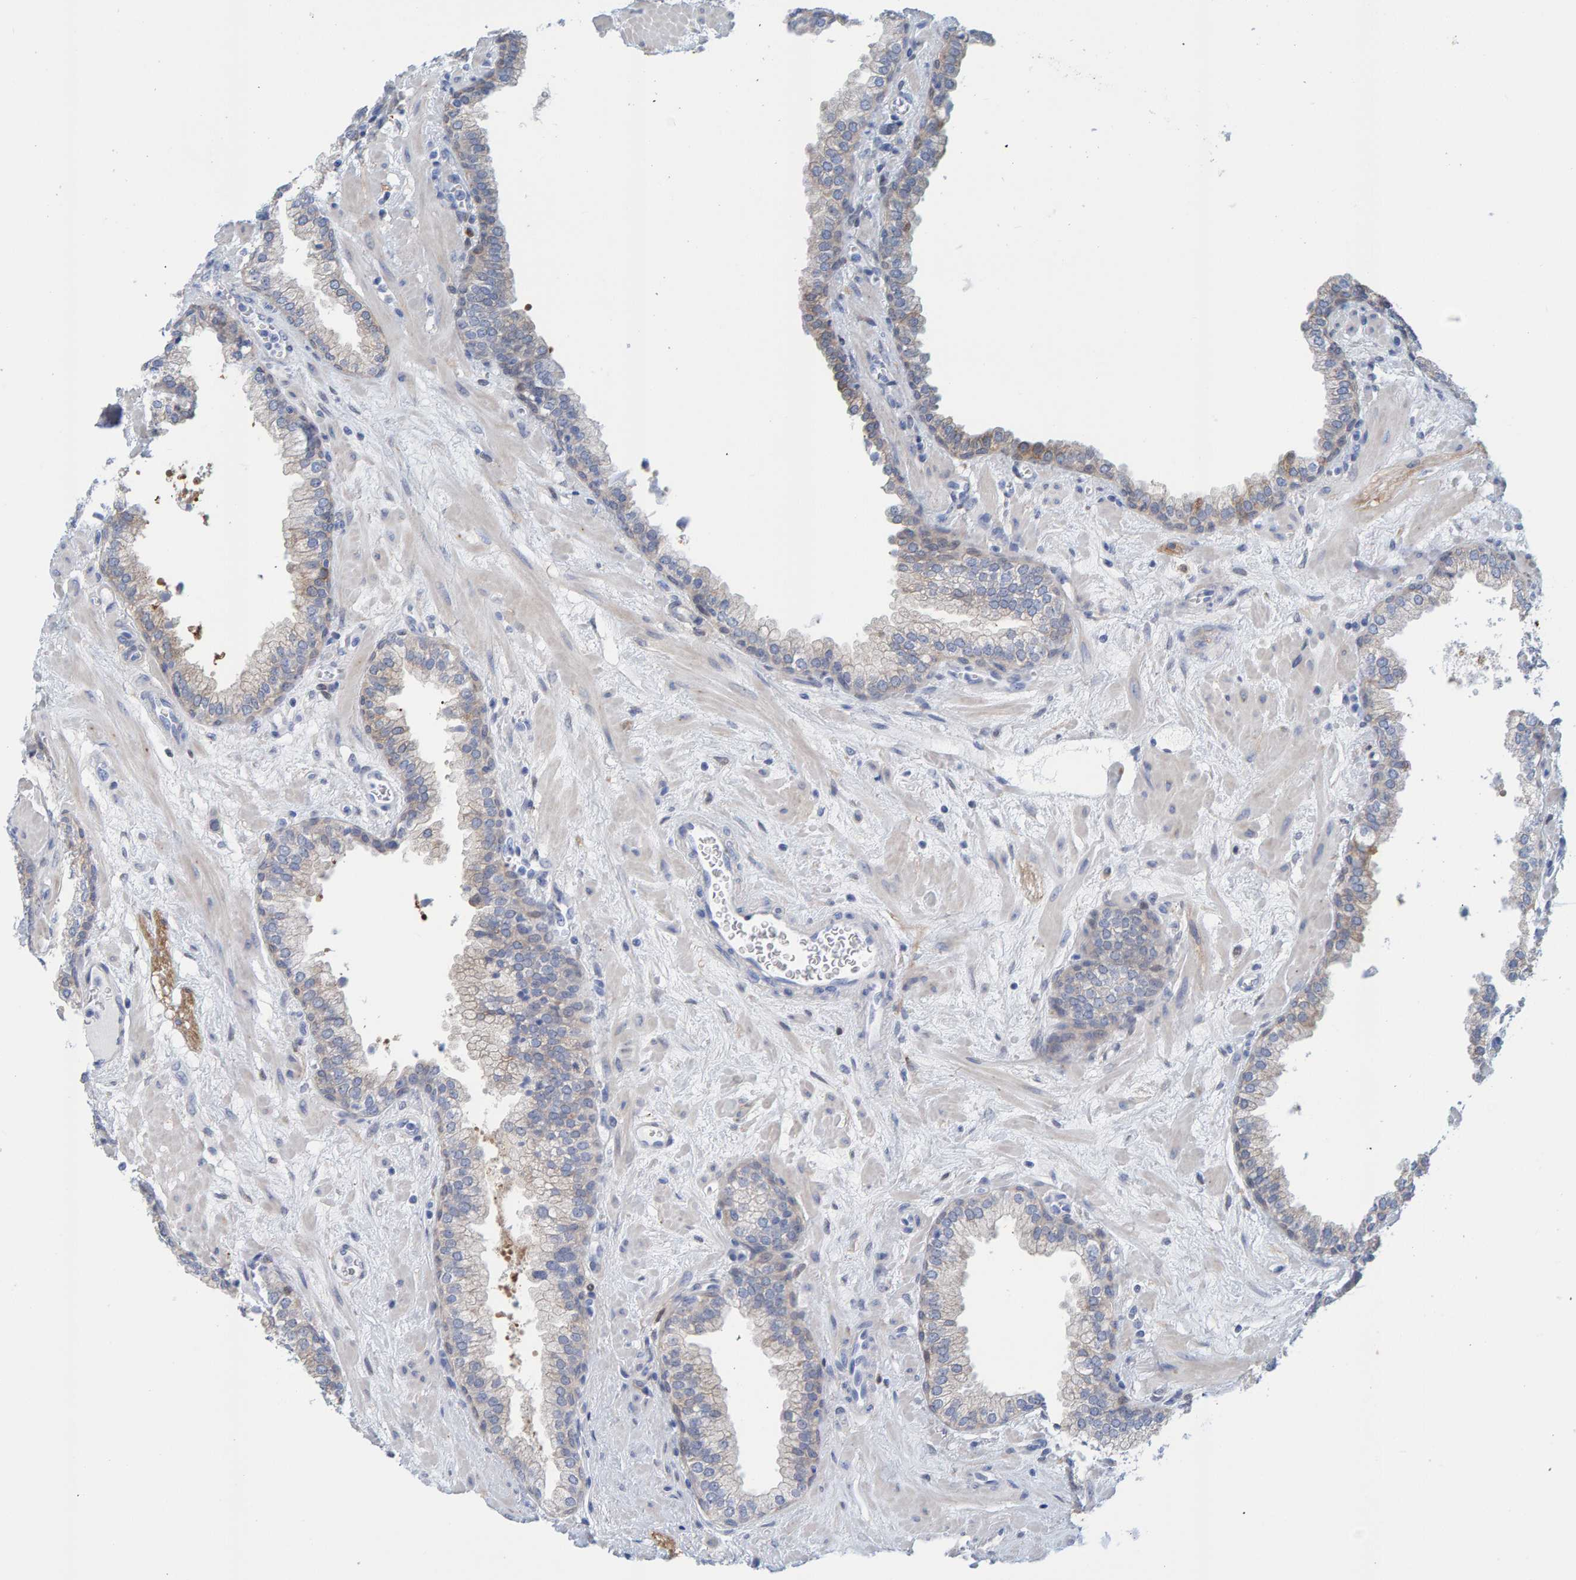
{"staining": {"intensity": "weak", "quantity": "<25%", "location": "cytoplasmic/membranous"}, "tissue": "prostate", "cell_type": "Glandular cells", "image_type": "normal", "snomed": [{"axis": "morphology", "description": "Normal tissue, NOS"}, {"axis": "morphology", "description": "Urothelial carcinoma, Low grade"}, {"axis": "topography", "description": "Urinary bladder"}, {"axis": "topography", "description": "Prostate"}], "caption": "This photomicrograph is of unremarkable prostate stained with immunohistochemistry (IHC) to label a protein in brown with the nuclei are counter-stained blue. There is no positivity in glandular cells.", "gene": "KLHL11", "patient": {"sex": "male", "age": 60}}